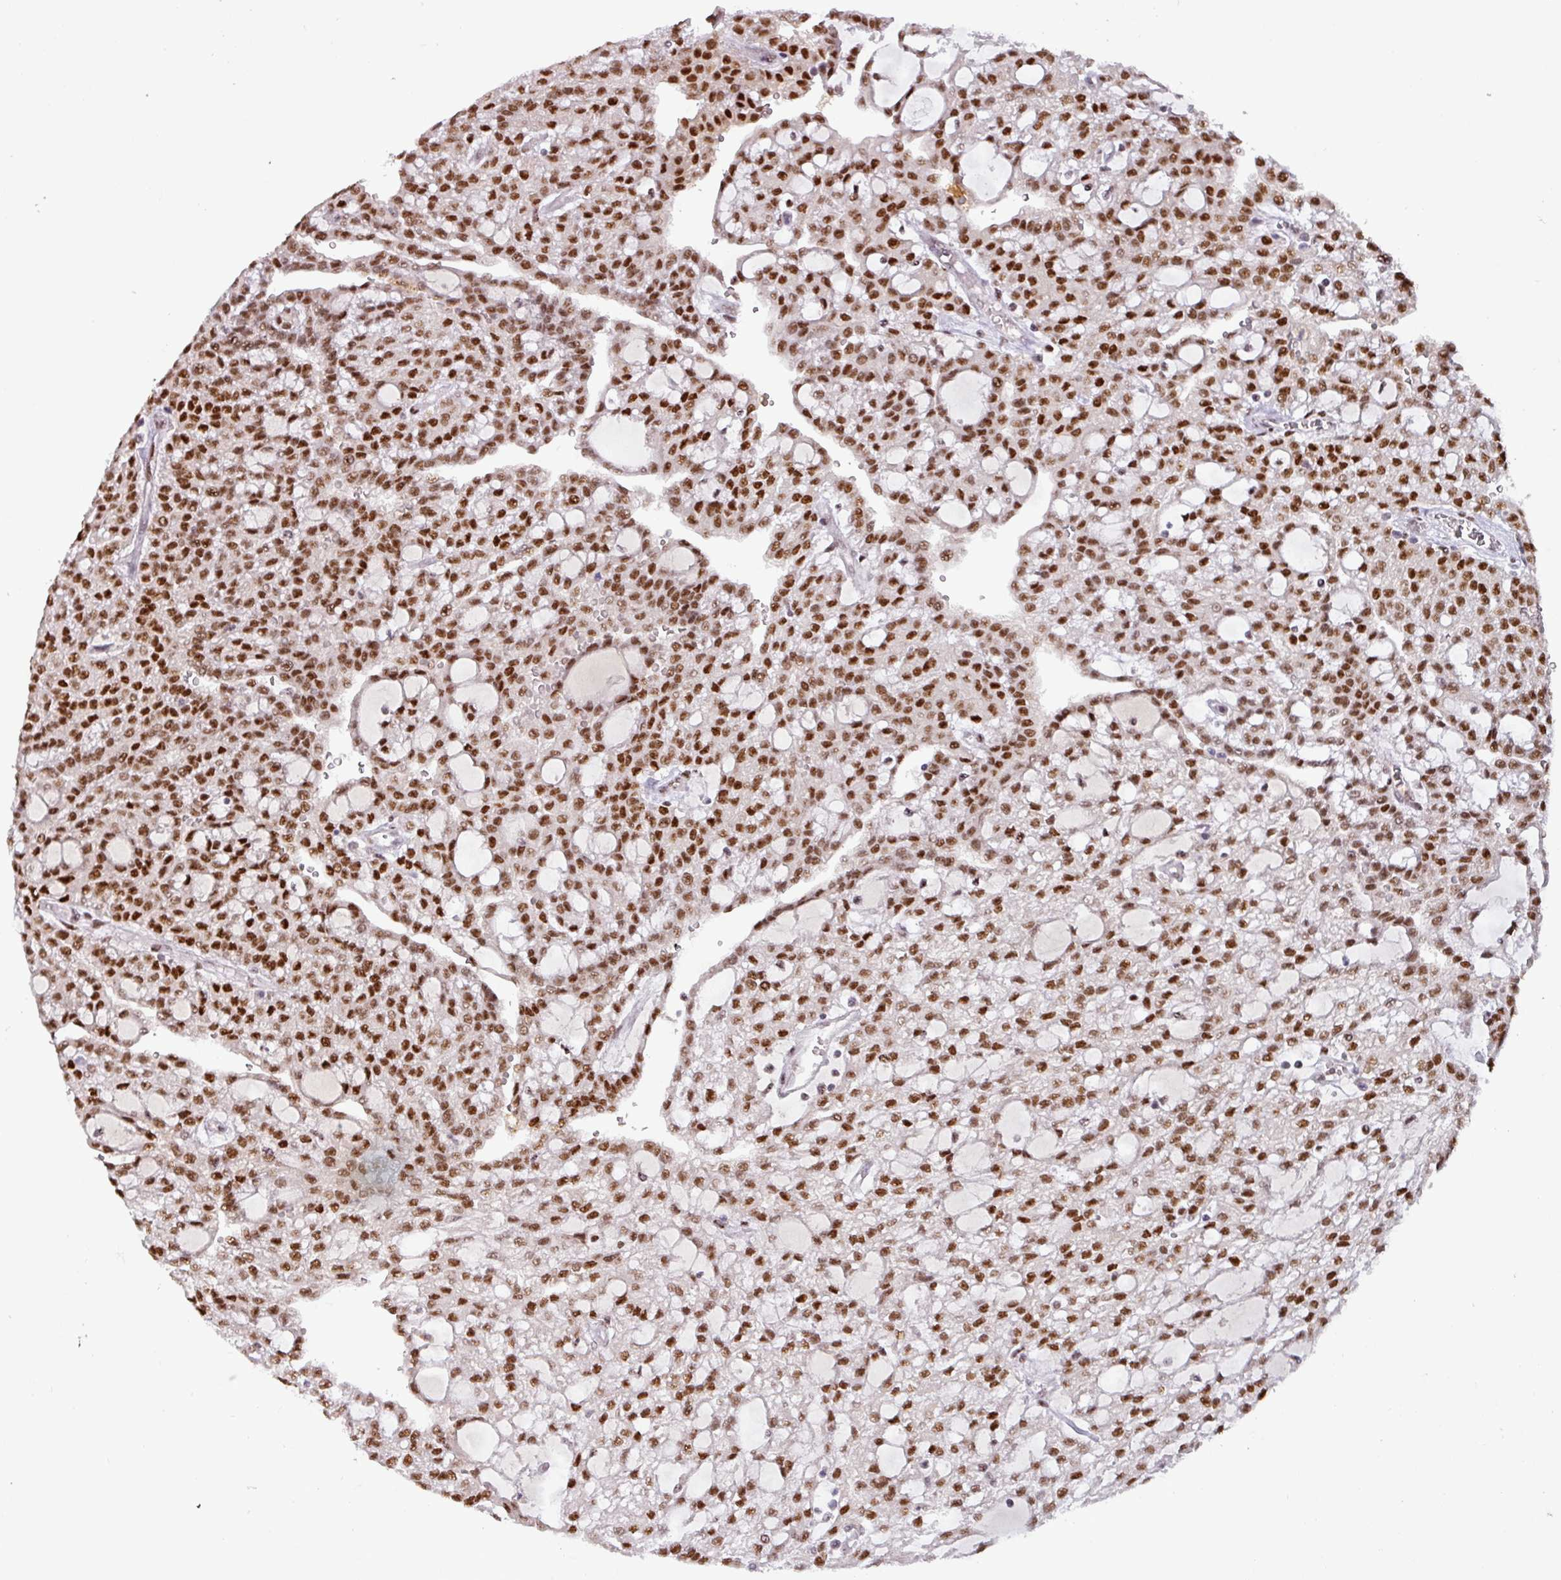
{"staining": {"intensity": "strong", "quantity": ">75%", "location": "nuclear"}, "tissue": "renal cancer", "cell_type": "Tumor cells", "image_type": "cancer", "snomed": [{"axis": "morphology", "description": "Adenocarcinoma, NOS"}, {"axis": "topography", "description": "Kidney"}], "caption": "A brown stain shows strong nuclear positivity of a protein in human renal cancer tumor cells.", "gene": "IRF2BPL", "patient": {"sex": "male", "age": 63}}